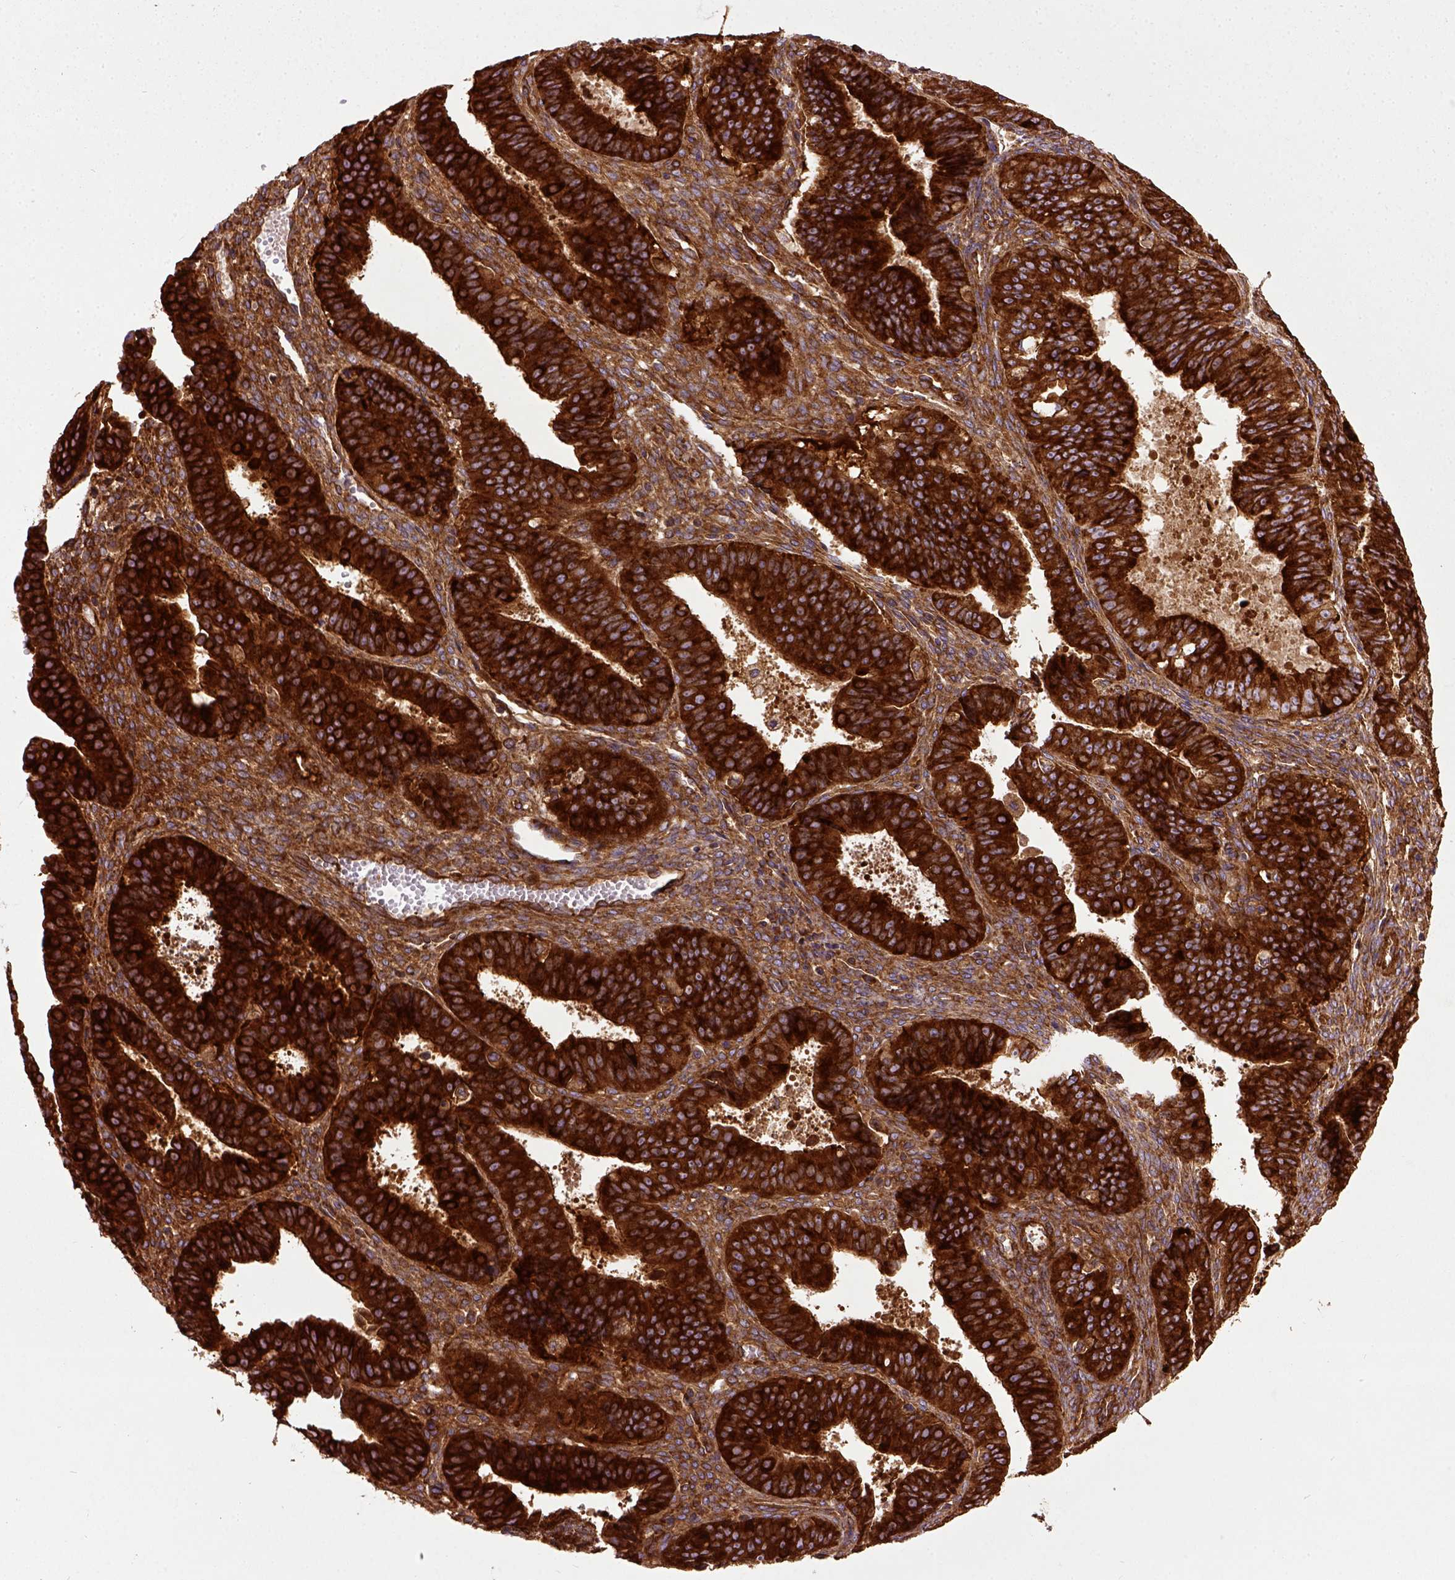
{"staining": {"intensity": "strong", "quantity": ">75%", "location": "cytoplasmic/membranous"}, "tissue": "ovarian cancer", "cell_type": "Tumor cells", "image_type": "cancer", "snomed": [{"axis": "morphology", "description": "Carcinoma, endometroid"}, {"axis": "topography", "description": "Ovary"}], "caption": "Protein staining of endometroid carcinoma (ovarian) tissue demonstrates strong cytoplasmic/membranous positivity in approximately >75% of tumor cells.", "gene": "CAPRIN1", "patient": {"sex": "female", "age": 42}}